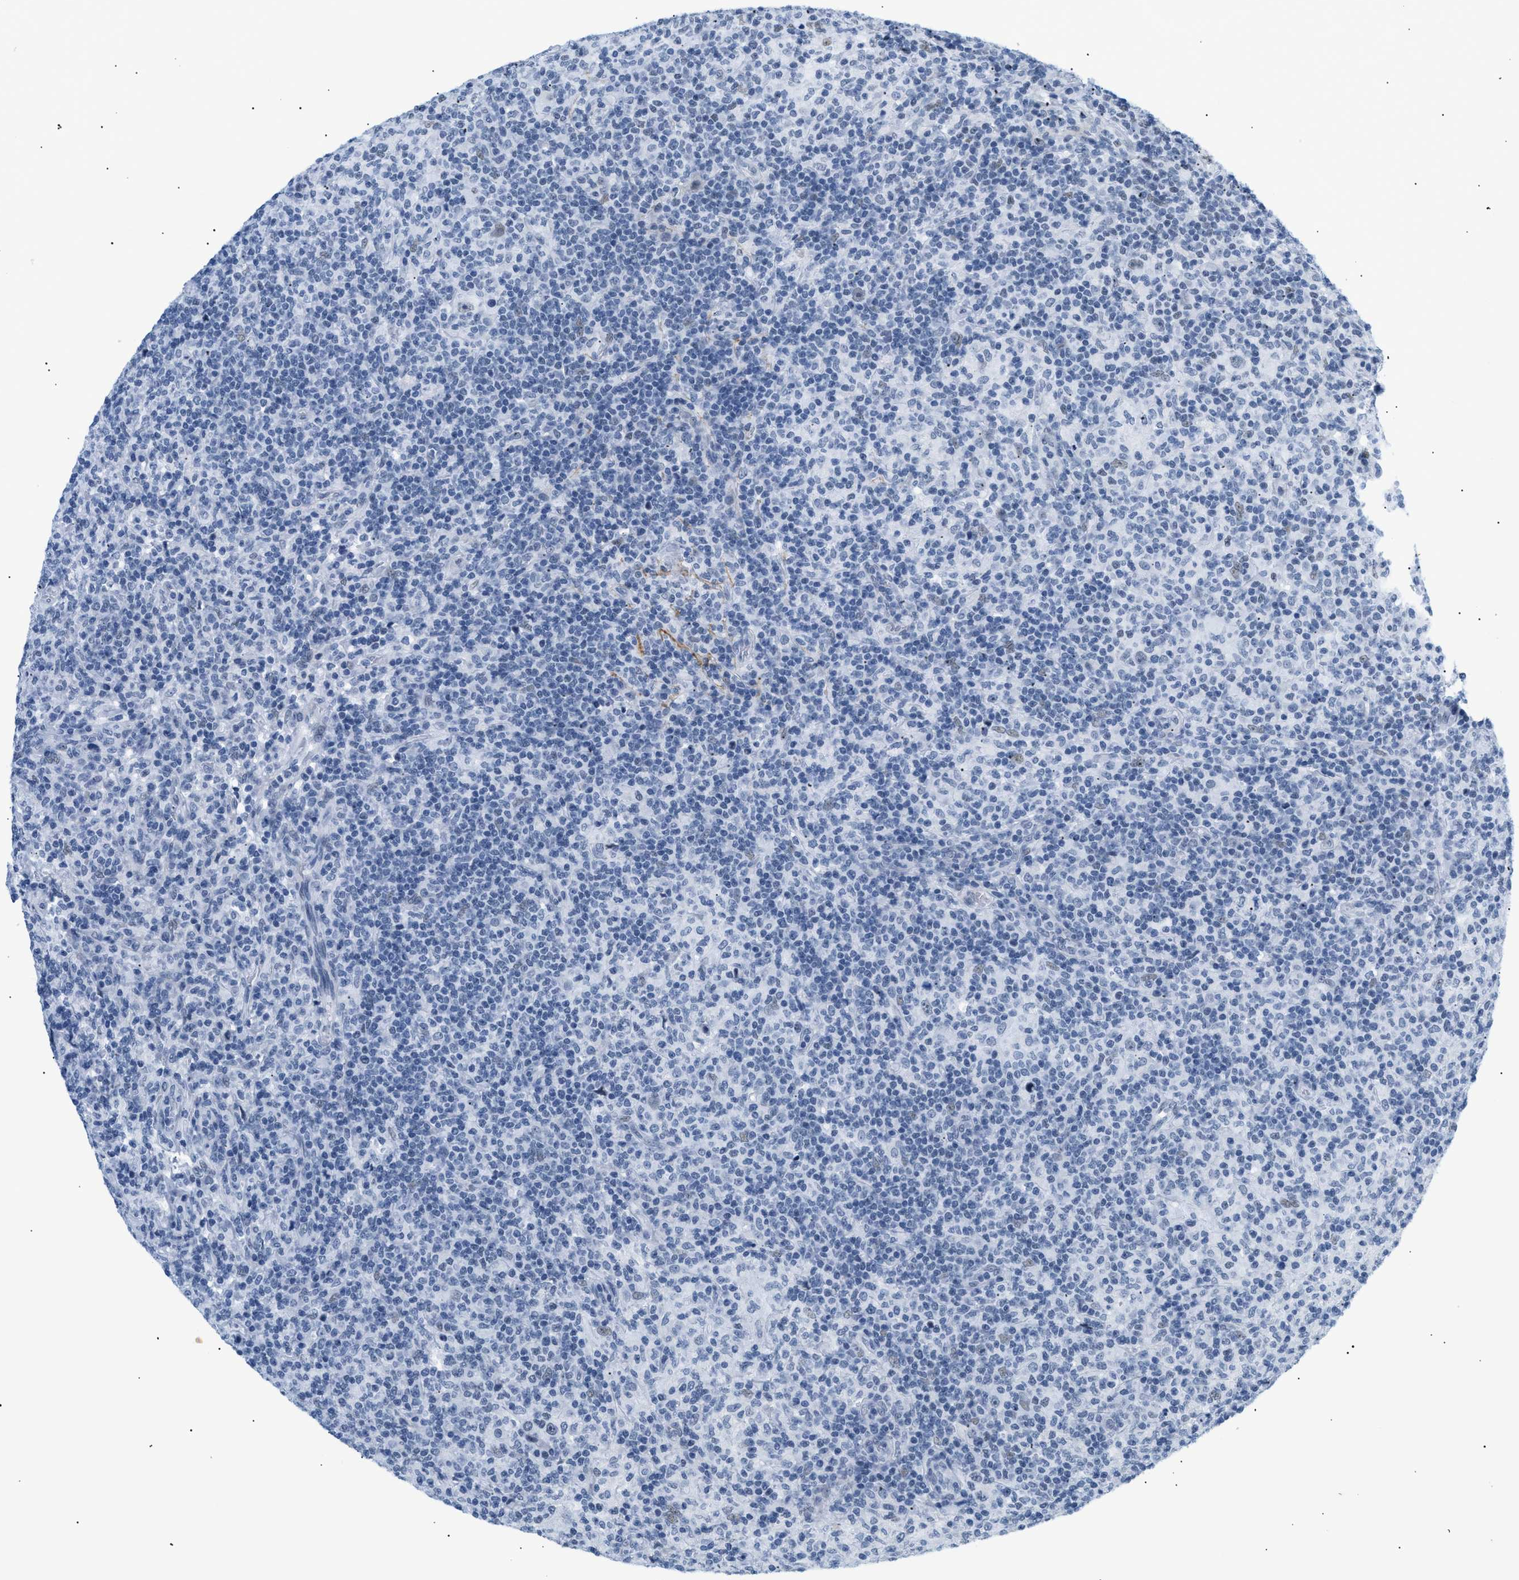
{"staining": {"intensity": "weak", "quantity": "<25%", "location": "nuclear"}, "tissue": "lymphoma", "cell_type": "Tumor cells", "image_type": "cancer", "snomed": [{"axis": "morphology", "description": "Hodgkin's disease, NOS"}, {"axis": "topography", "description": "Lymph node"}], "caption": "High magnification brightfield microscopy of Hodgkin's disease stained with DAB (brown) and counterstained with hematoxylin (blue): tumor cells show no significant staining.", "gene": "ELN", "patient": {"sex": "male", "age": 70}}